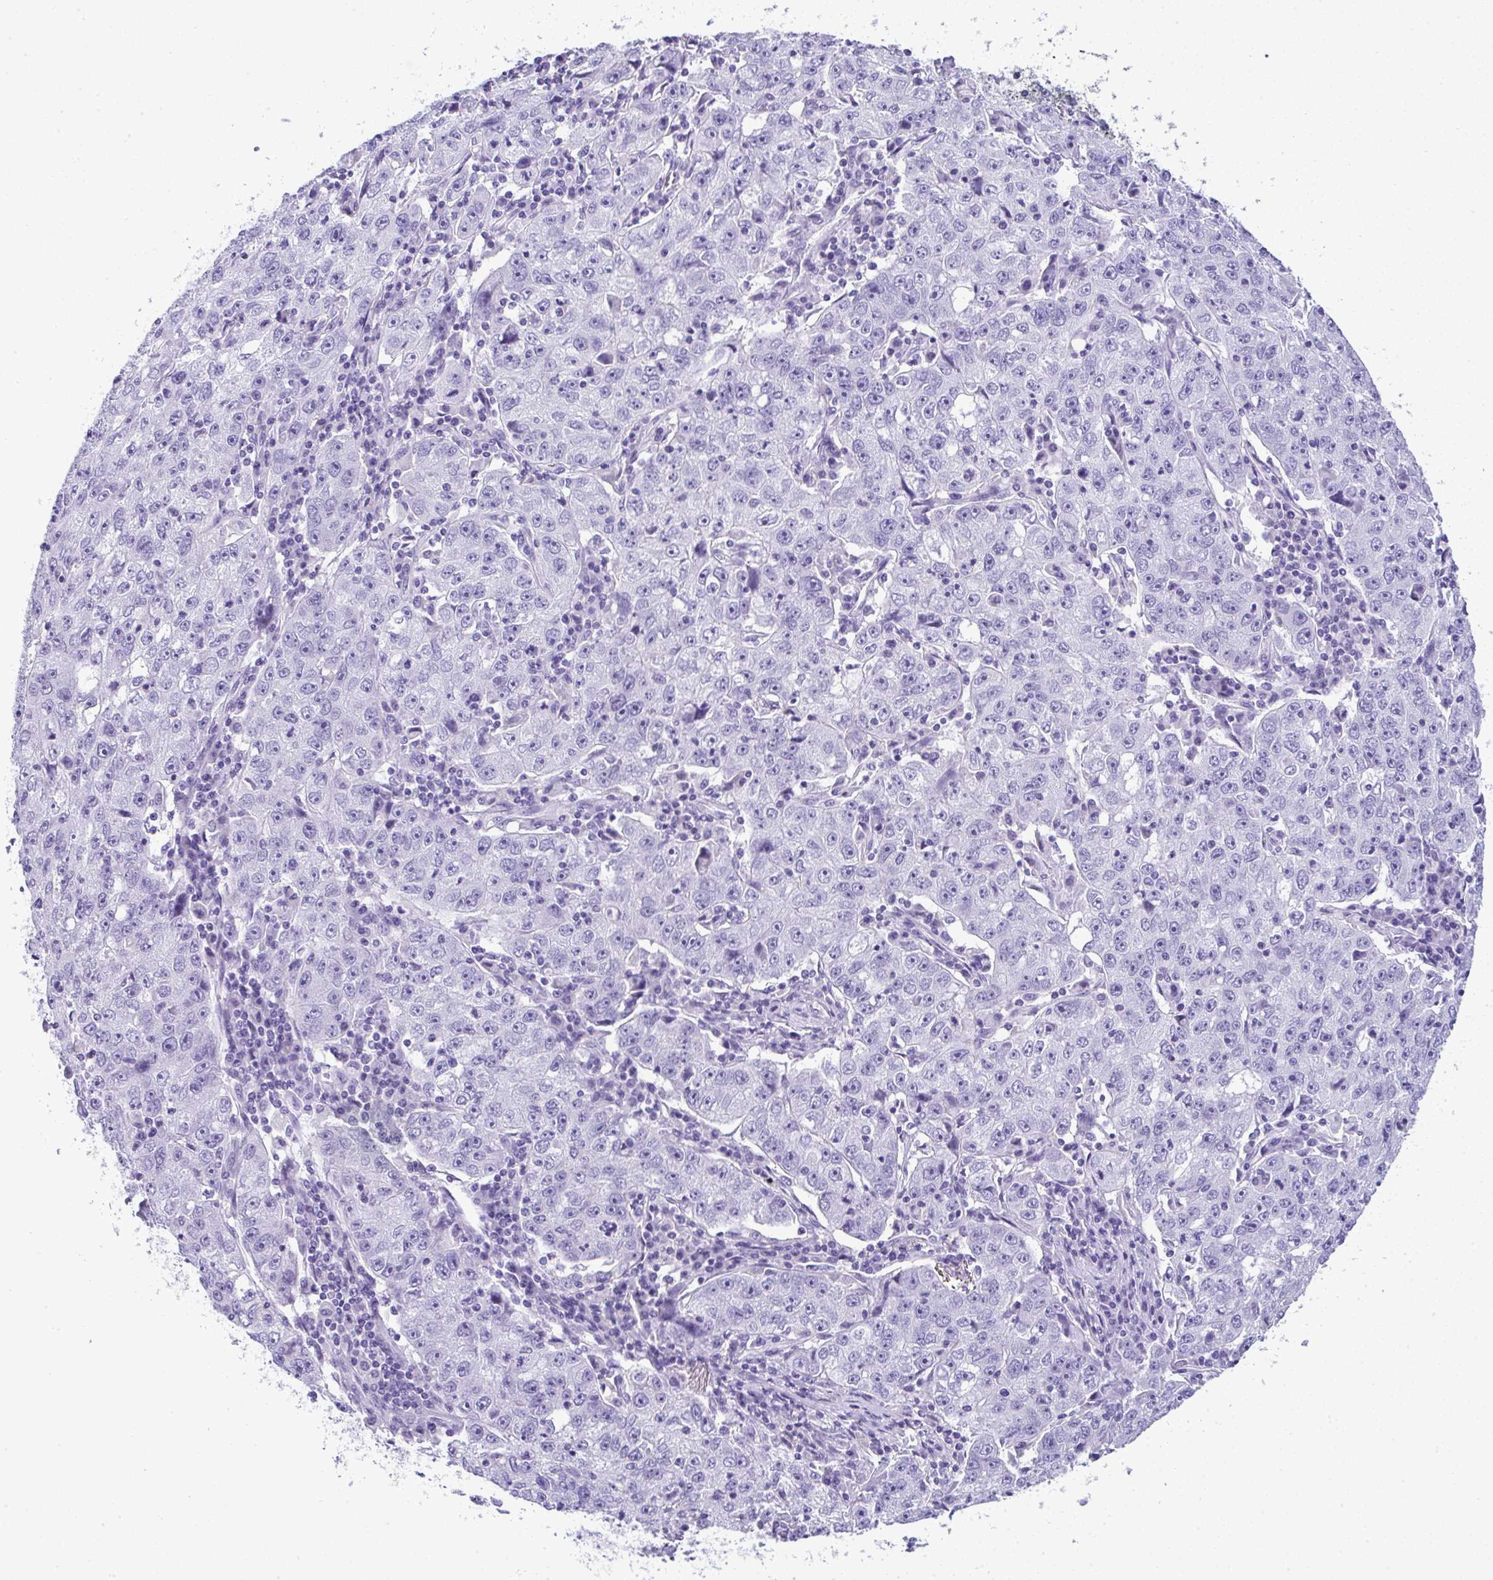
{"staining": {"intensity": "negative", "quantity": "none", "location": "none"}, "tissue": "lung cancer", "cell_type": "Tumor cells", "image_type": "cancer", "snomed": [{"axis": "morphology", "description": "Normal morphology"}, {"axis": "morphology", "description": "Adenocarcinoma, NOS"}, {"axis": "topography", "description": "Lymph node"}, {"axis": "topography", "description": "Lung"}], "caption": "This is a image of immunohistochemistry (IHC) staining of lung adenocarcinoma, which shows no staining in tumor cells.", "gene": "RNF183", "patient": {"sex": "female", "age": 57}}